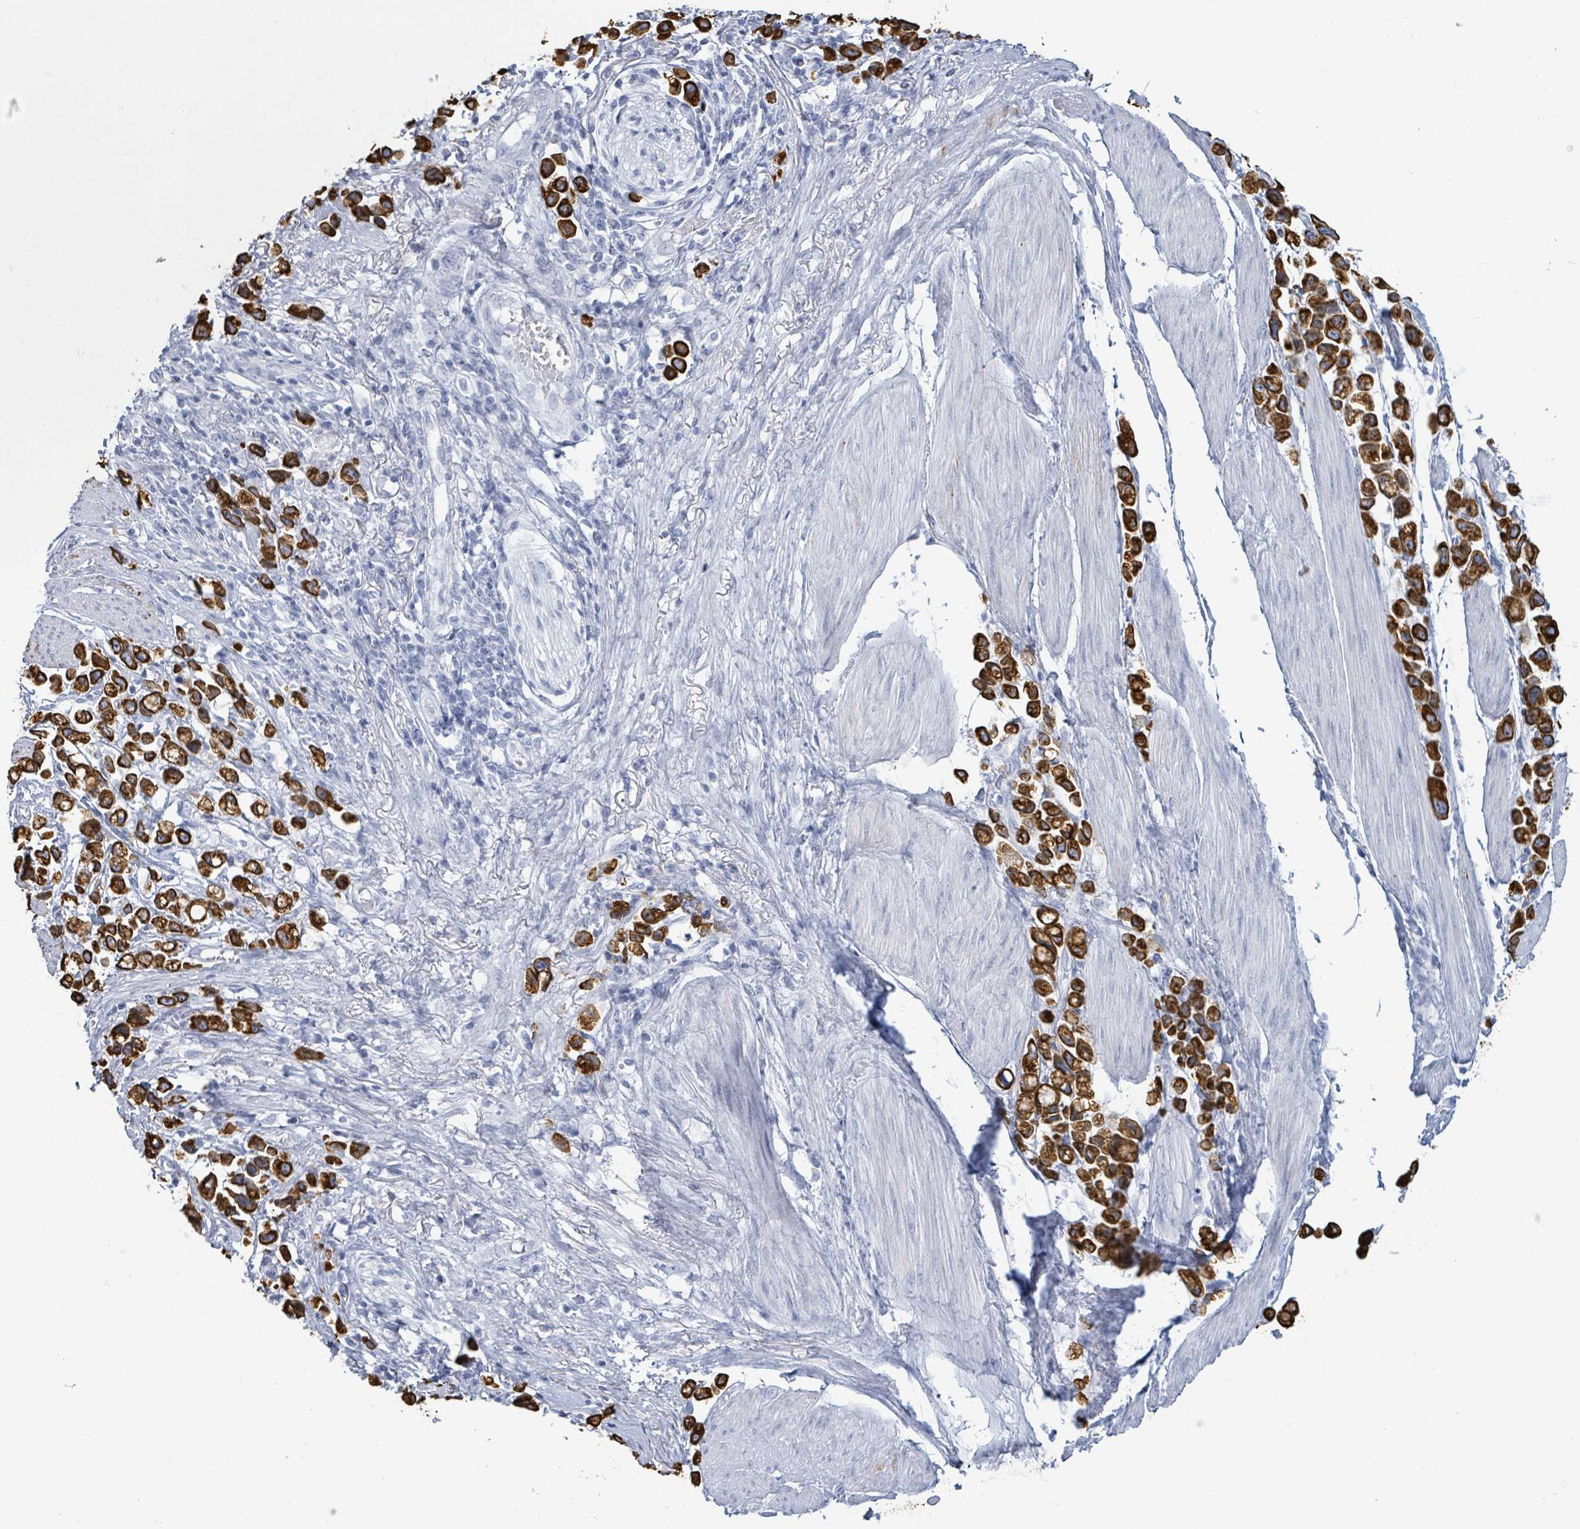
{"staining": {"intensity": "strong", "quantity": ">75%", "location": "cytoplasmic/membranous"}, "tissue": "stomach cancer", "cell_type": "Tumor cells", "image_type": "cancer", "snomed": [{"axis": "morphology", "description": "Adenocarcinoma, NOS"}, {"axis": "topography", "description": "Stomach"}], "caption": "Immunohistochemistry (IHC) (DAB (3,3'-diaminobenzidine)) staining of human adenocarcinoma (stomach) exhibits strong cytoplasmic/membranous protein staining in about >75% of tumor cells. The protein of interest is stained brown, and the nuclei are stained in blue (DAB IHC with brightfield microscopy, high magnification).", "gene": "KRT8", "patient": {"sex": "female", "age": 81}}